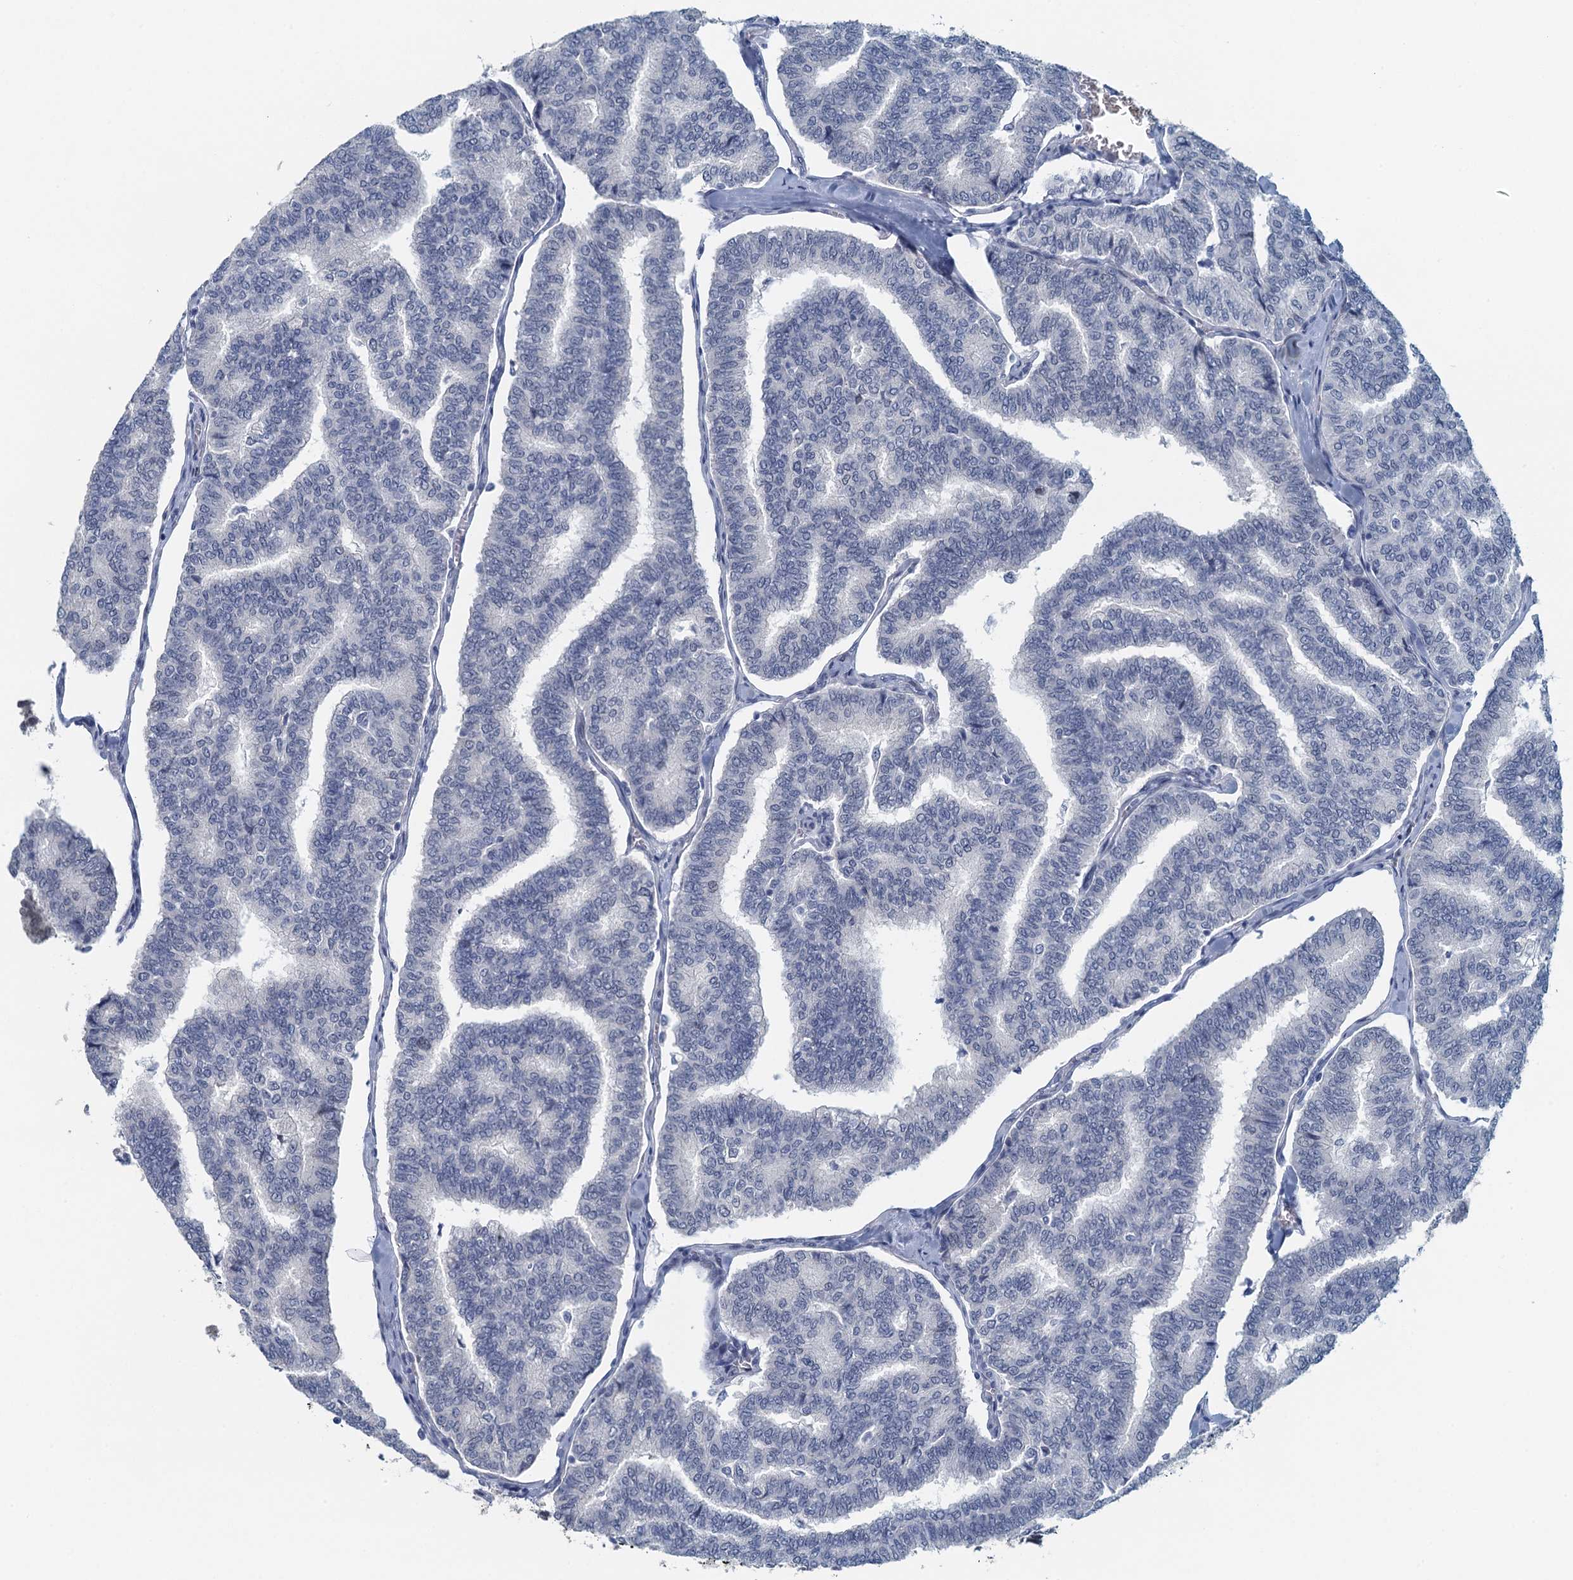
{"staining": {"intensity": "negative", "quantity": "none", "location": "none"}, "tissue": "thyroid cancer", "cell_type": "Tumor cells", "image_type": "cancer", "snomed": [{"axis": "morphology", "description": "Papillary adenocarcinoma, NOS"}, {"axis": "topography", "description": "Thyroid gland"}], "caption": "An immunohistochemistry photomicrograph of thyroid cancer is shown. There is no staining in tumor cells of thyroid cancer.", "gene": "TTLL9", "patient": {"sex": "female", "age": 35}}